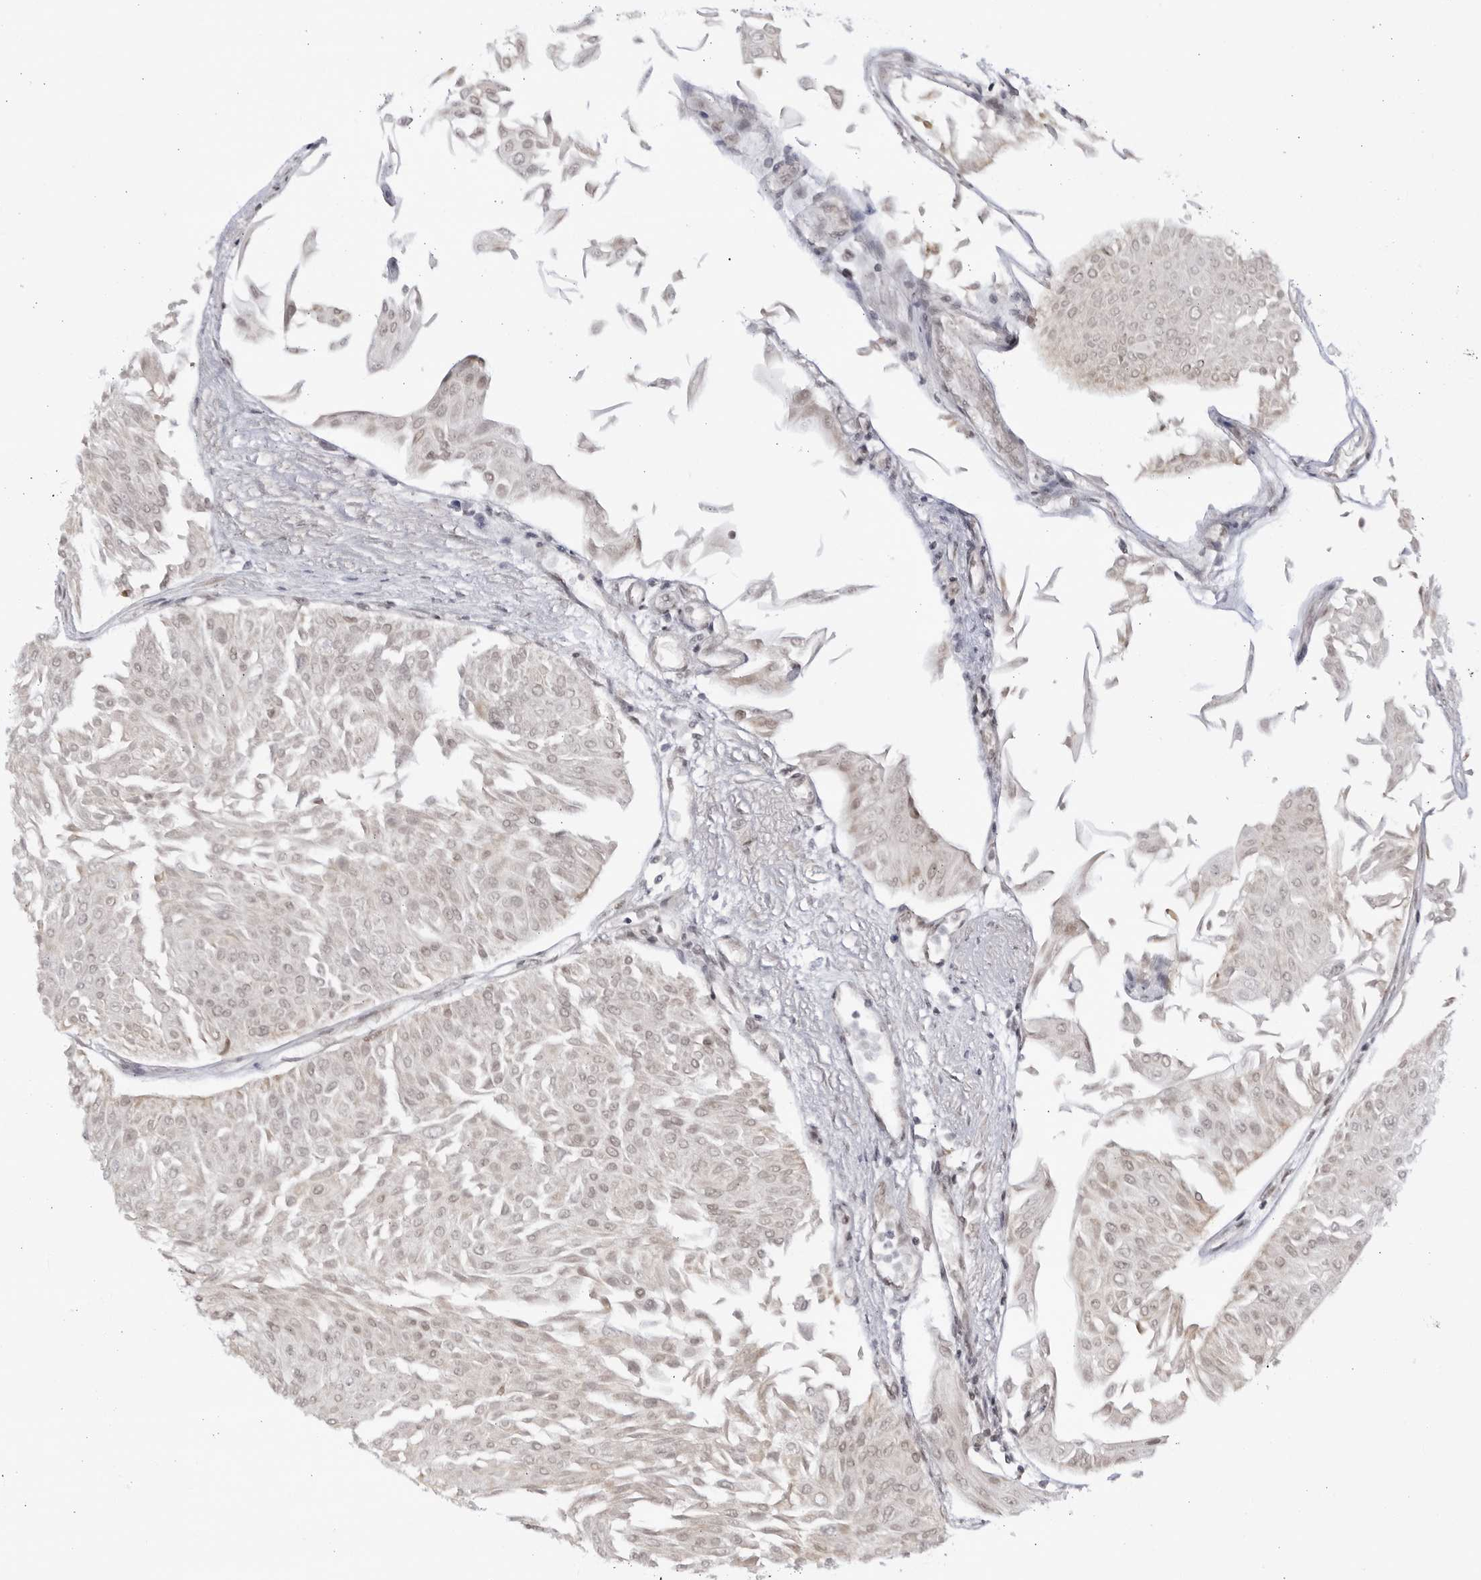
{"staining": {"intensity": "weak", "quantity": "25%-75%", "location": "nuclear"}, "tissue": "urothelial cancer", "cell_type": "Tumor cells", "image_type": "cancer", "snomed": [{"axis": "morphology", "description": "Urothelial carcinoma, Low grade"}, {"axis": "topography", "description": "Urinary bladder"}], "caption": "Immunohistochemistry staining of urothelial carcinoma (low-grade), which exhibits low levels of weak nuclear positivity in about 25%-75% of tumor cells indicating weak nuclear protein expression. The staining was performed using DAB (3,3'-diaminobenzidine) (brown) for protein detection and nuclei were counterstained in hematoxylin (blue).", "gene": "RASGEF1C", "patient": {"sex": "male", "age": 67}}